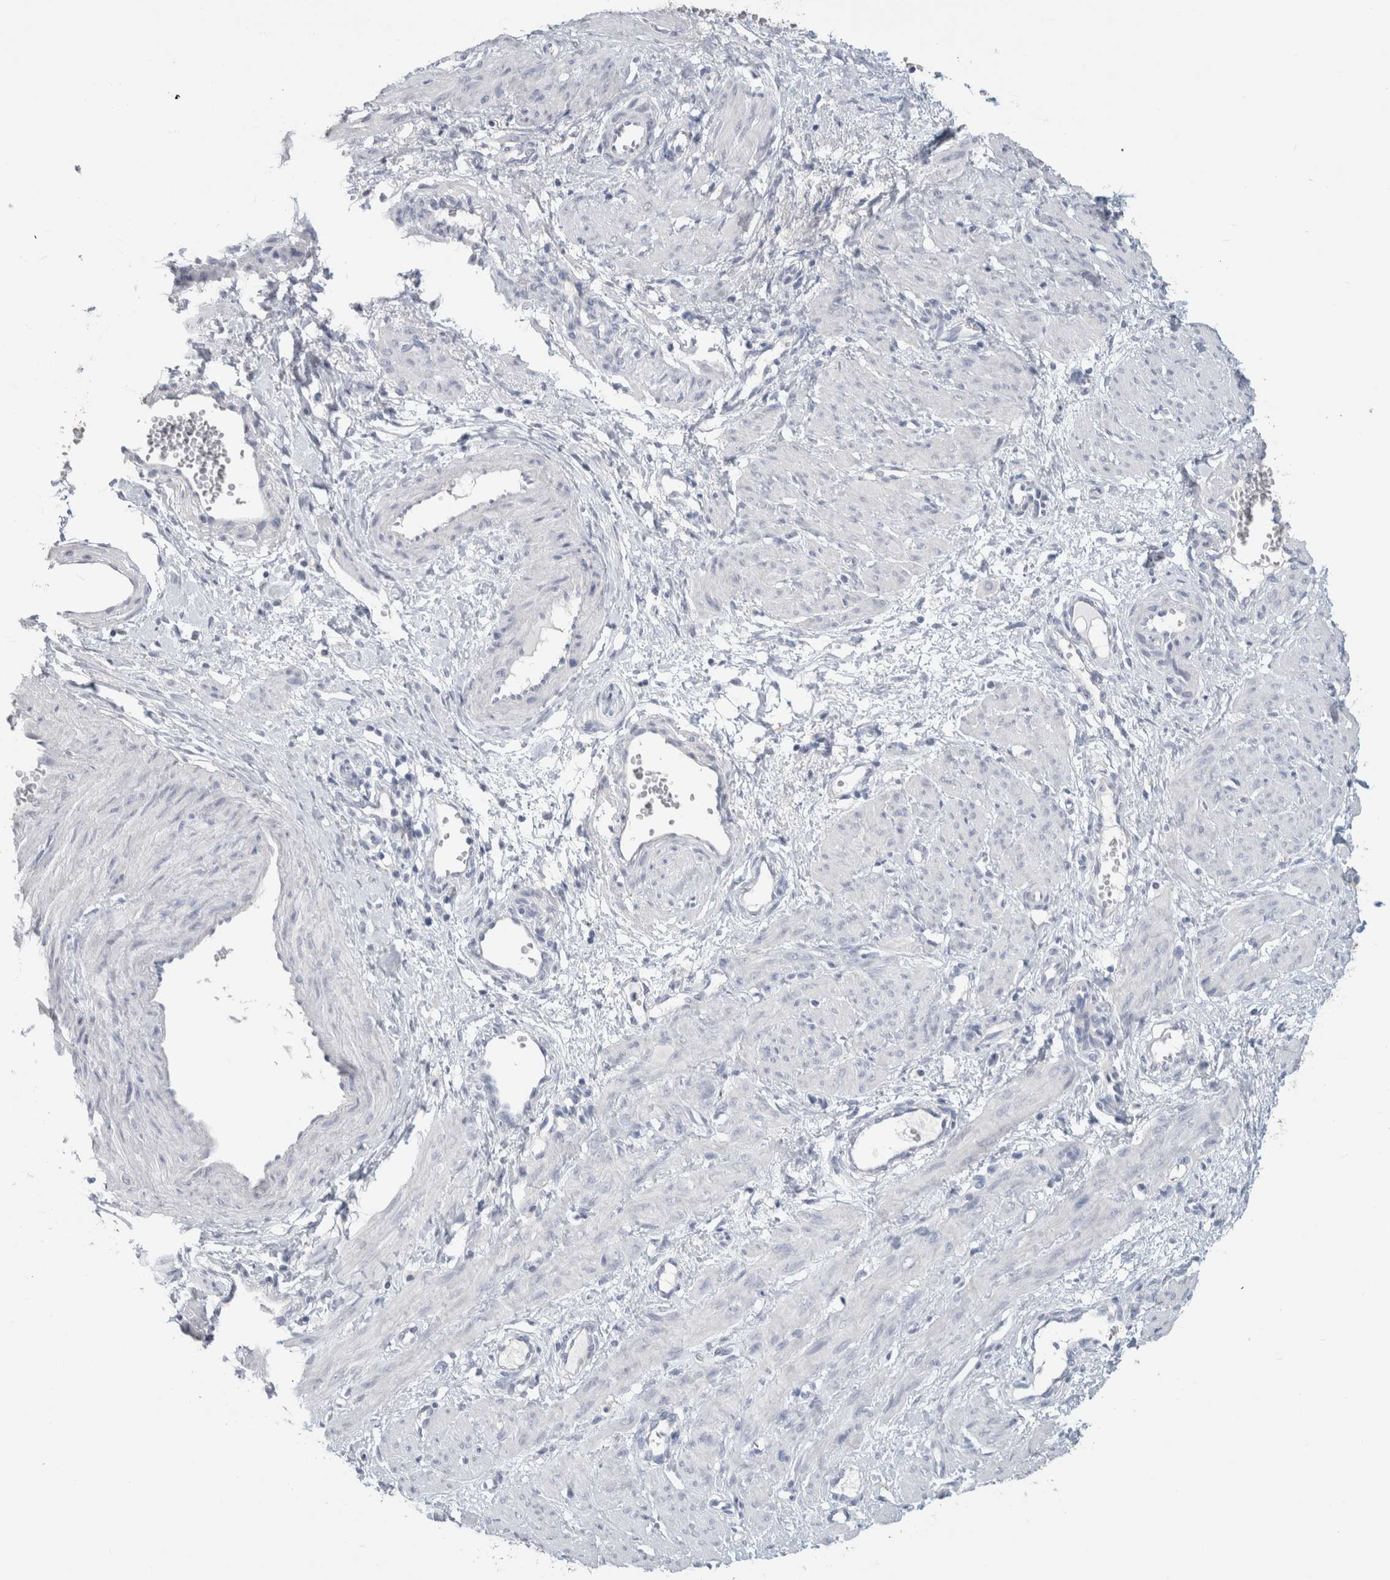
{"staining": {"intensity": "negative", "quantity": "none", "location": "none"}, "tissue": "smooth muscle", "cell_type": "Smooth muscle cells", "image_type": "normal", "snomed": [{"axis": "morphology", "description": "Normal tissue, NOS"}, {"axis": "topography", "description": "Endometrium"}], "caption": "Human smooth muscle stained for a protein using immunohistochemistry exhibits no positivity in smooth muscle cells.", "gene": "SLC6A1", "patient": {"sex": "female", "age": 33}}